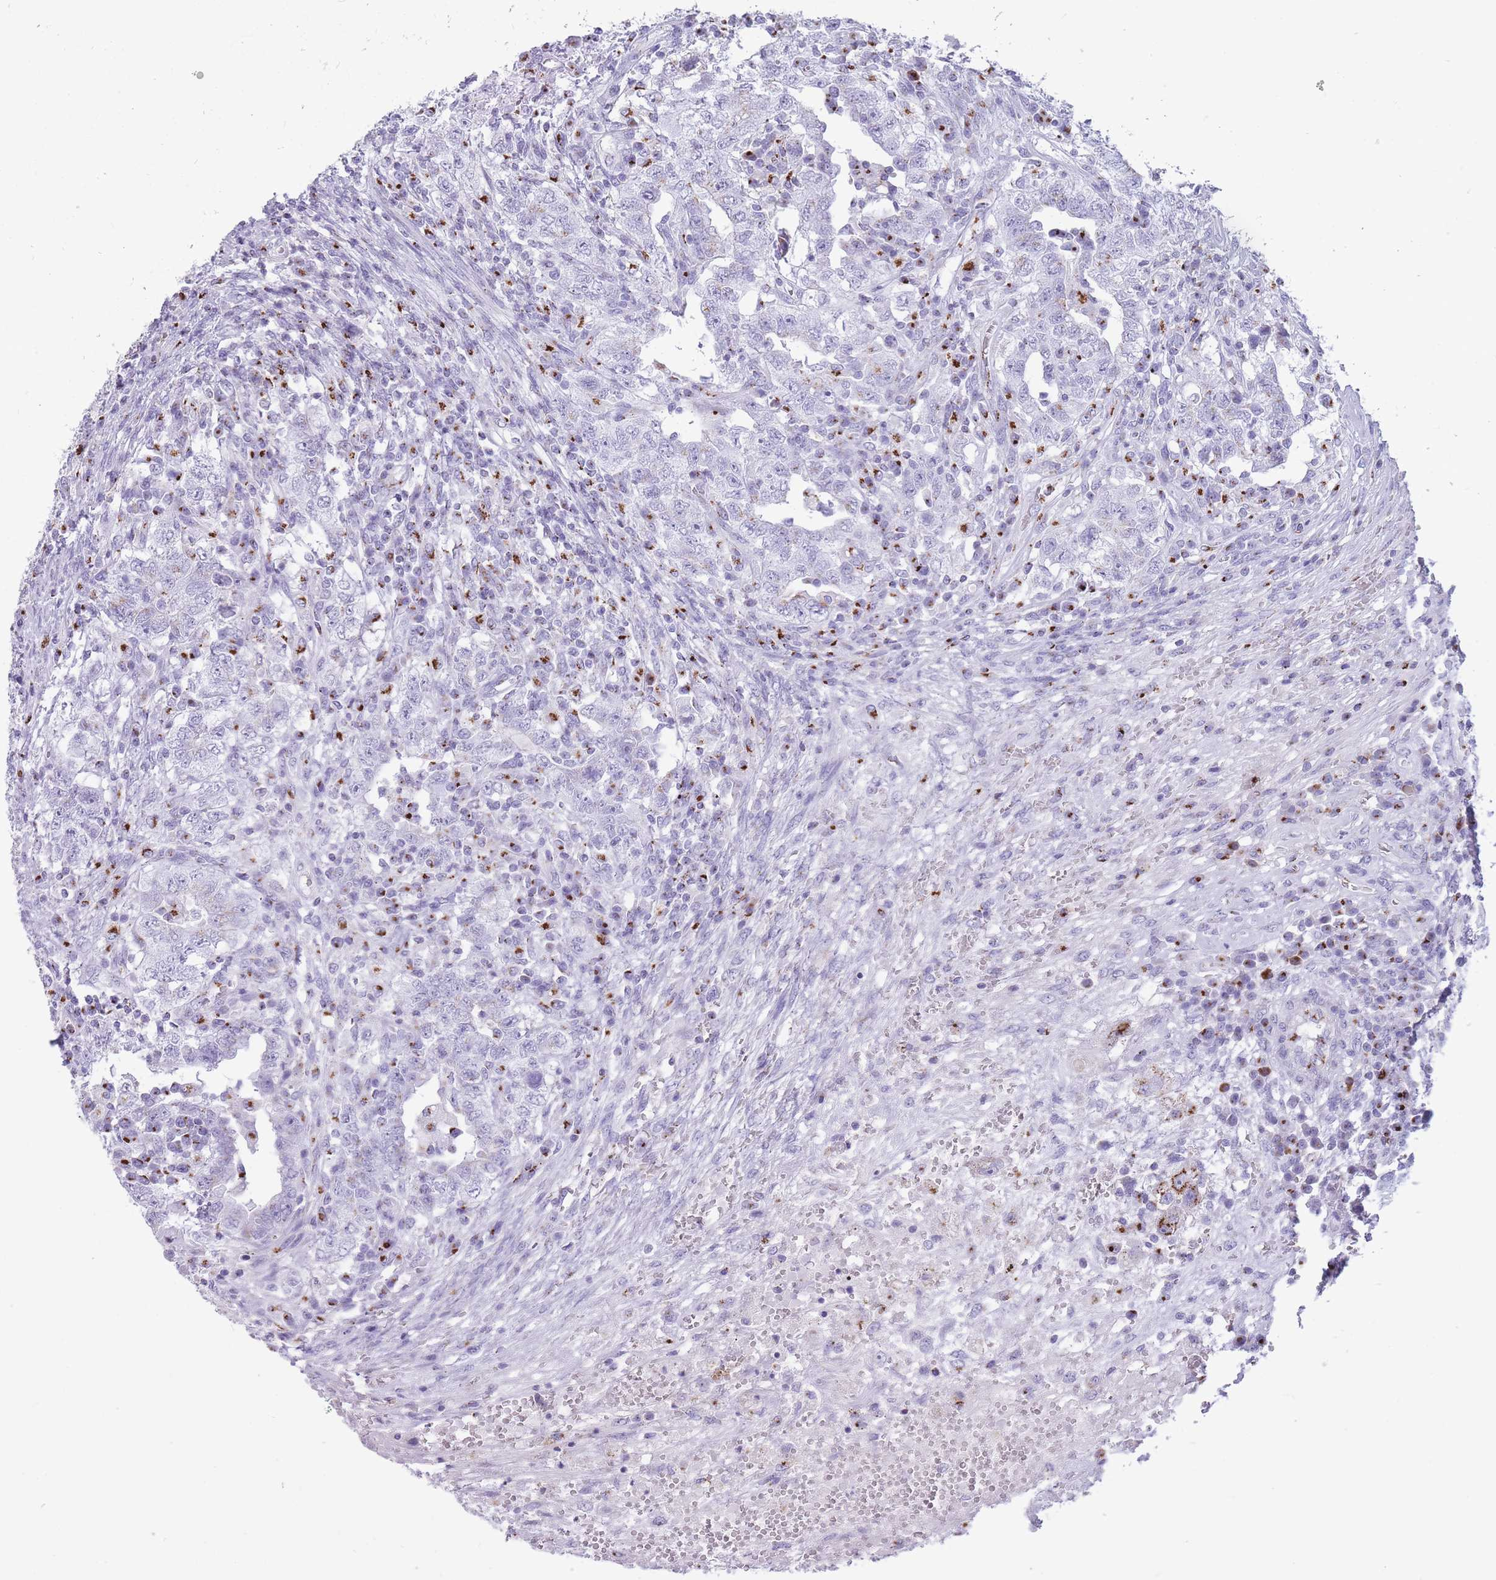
{"staining": {"intensity": "negative", "quantity": "none", "location": "none"}, "tissue": "testis cancer", "cell_type": "Tumor cells", "image_type": "cancer", "snomed": [{"axis": "morphology", "description": "Carcinoma, Embryonal, NOS"}, {"axis": "topography", "description": "Testis"}], "caption": "There is no significant positivity in tumor cells of testis cancer (embryonal carcinoma). Brightfield microscopy of immunohistochemistry (IHC) stained with DAB (3,3'-diaminobenzidine) (brown) and hematoxylin (blue), captured at high magnification.", "gene": "B4GALT2", "patient": {"sex": "male", "age": 26}}